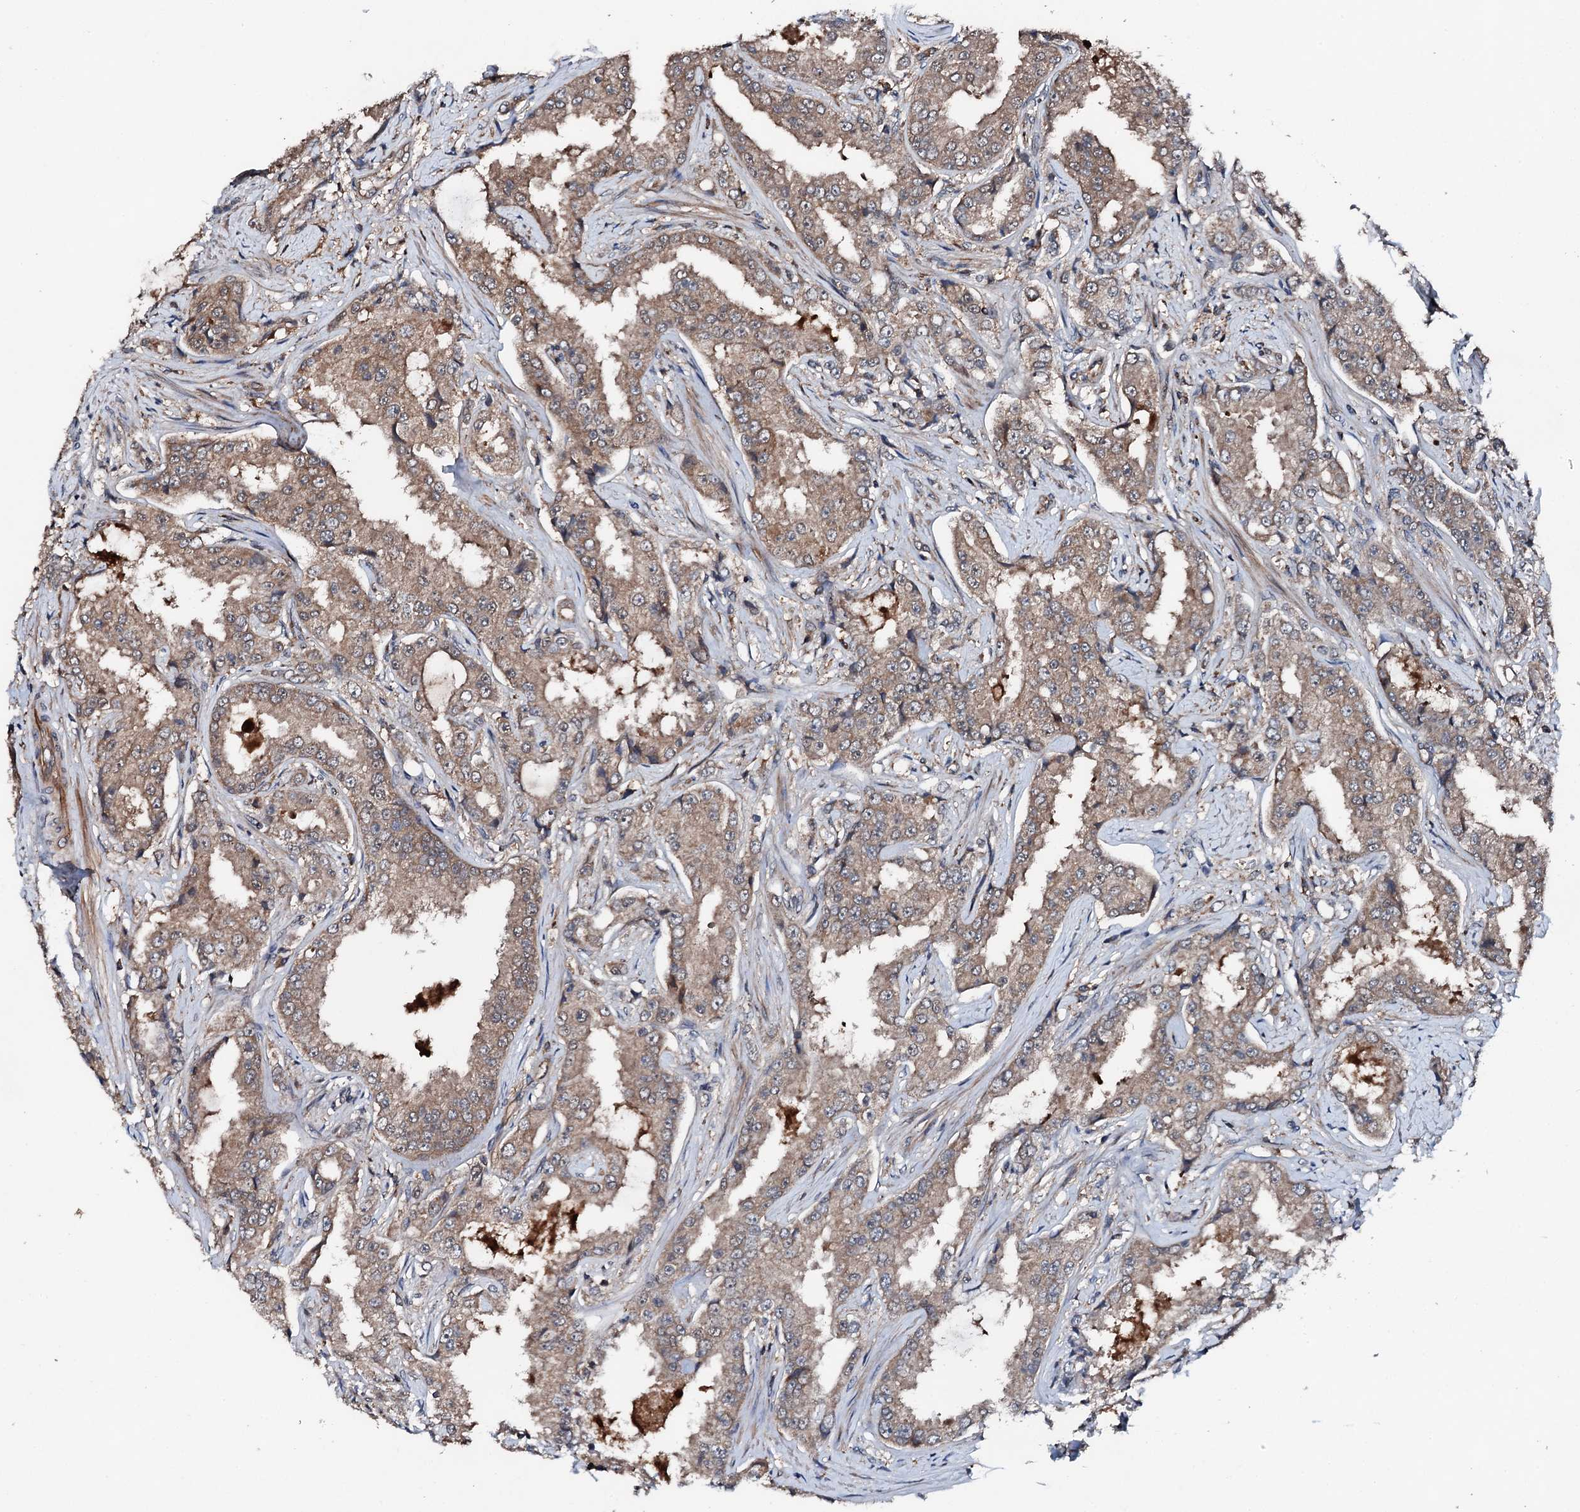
{"staining": {"intensity": "moderate", "quantity": ">75%", "location": "cytoplasmic/membranous"}, "tissue": "prostate cancer", "cell_type": "Tumor cells", "image_type": "cancer", "snomed": [{"axis": "morphology", "description": "Adenocarcinoma, High grade"}, {"axis": "topography", "description": "Prostate"}], "caption": "The immunohistochemical stain highlights moderate cytoplasmic/membranous positivity in tumor cells of prostate cancer tissue.", "gene": "FGD4", "patient": {"sex": "male", "age": 73}}